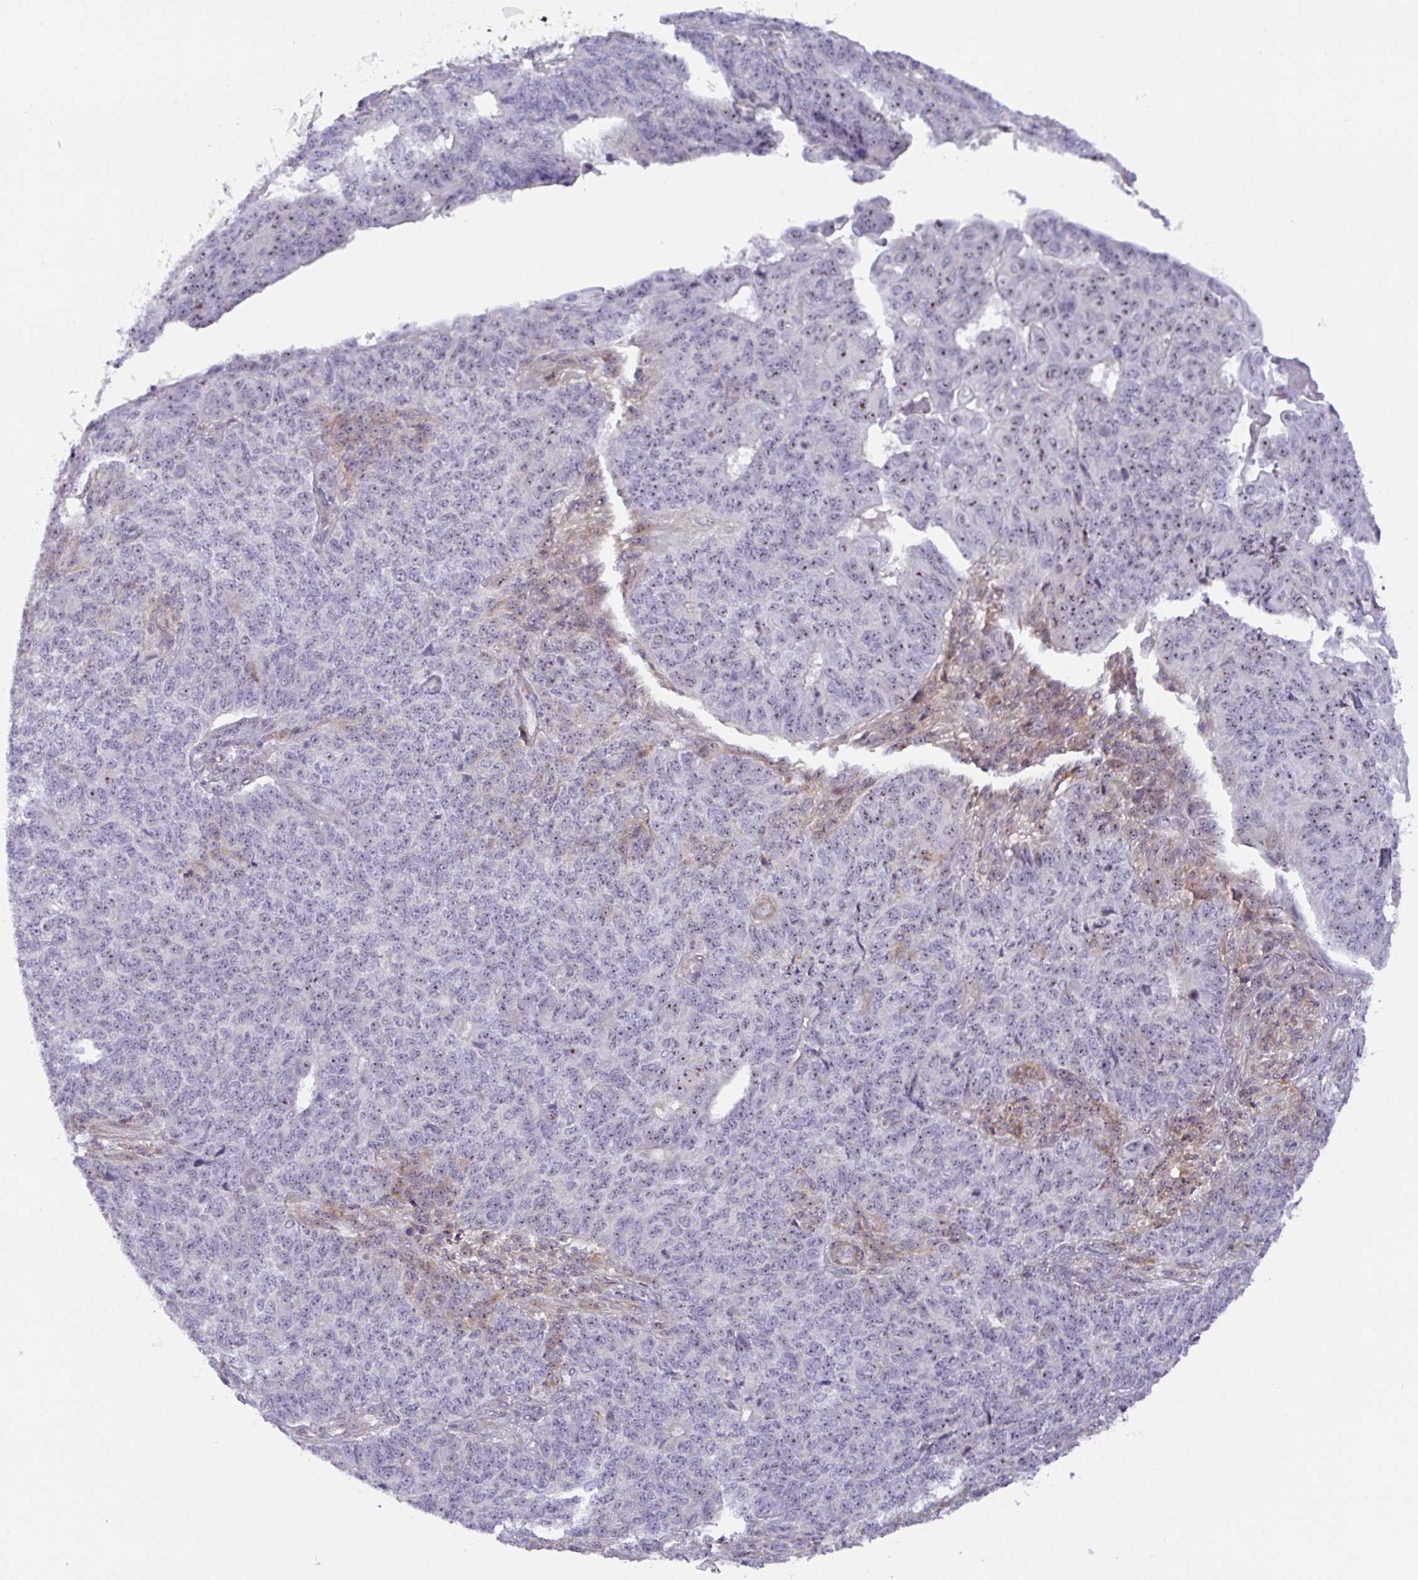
{"staining": {"intensity": "weak", "quantity": "<25%", "location": "nuclear"}, "tissue": "endometrial cancer", "cell_type": "Tumor cells", "image_type": "cancer", "snomed": [{"axis": "morphology", "description": "Adenocarcinoma, NOS"}, {"axis": "topography", "description": "Endometrium"}], "caption": "This is an IHC histopathology image of human adenocarcinoma (endometrial). There is no positivity in tumor cells.", "gene": "MXRA8", "patient": {"sex": "female", "age": 32}}